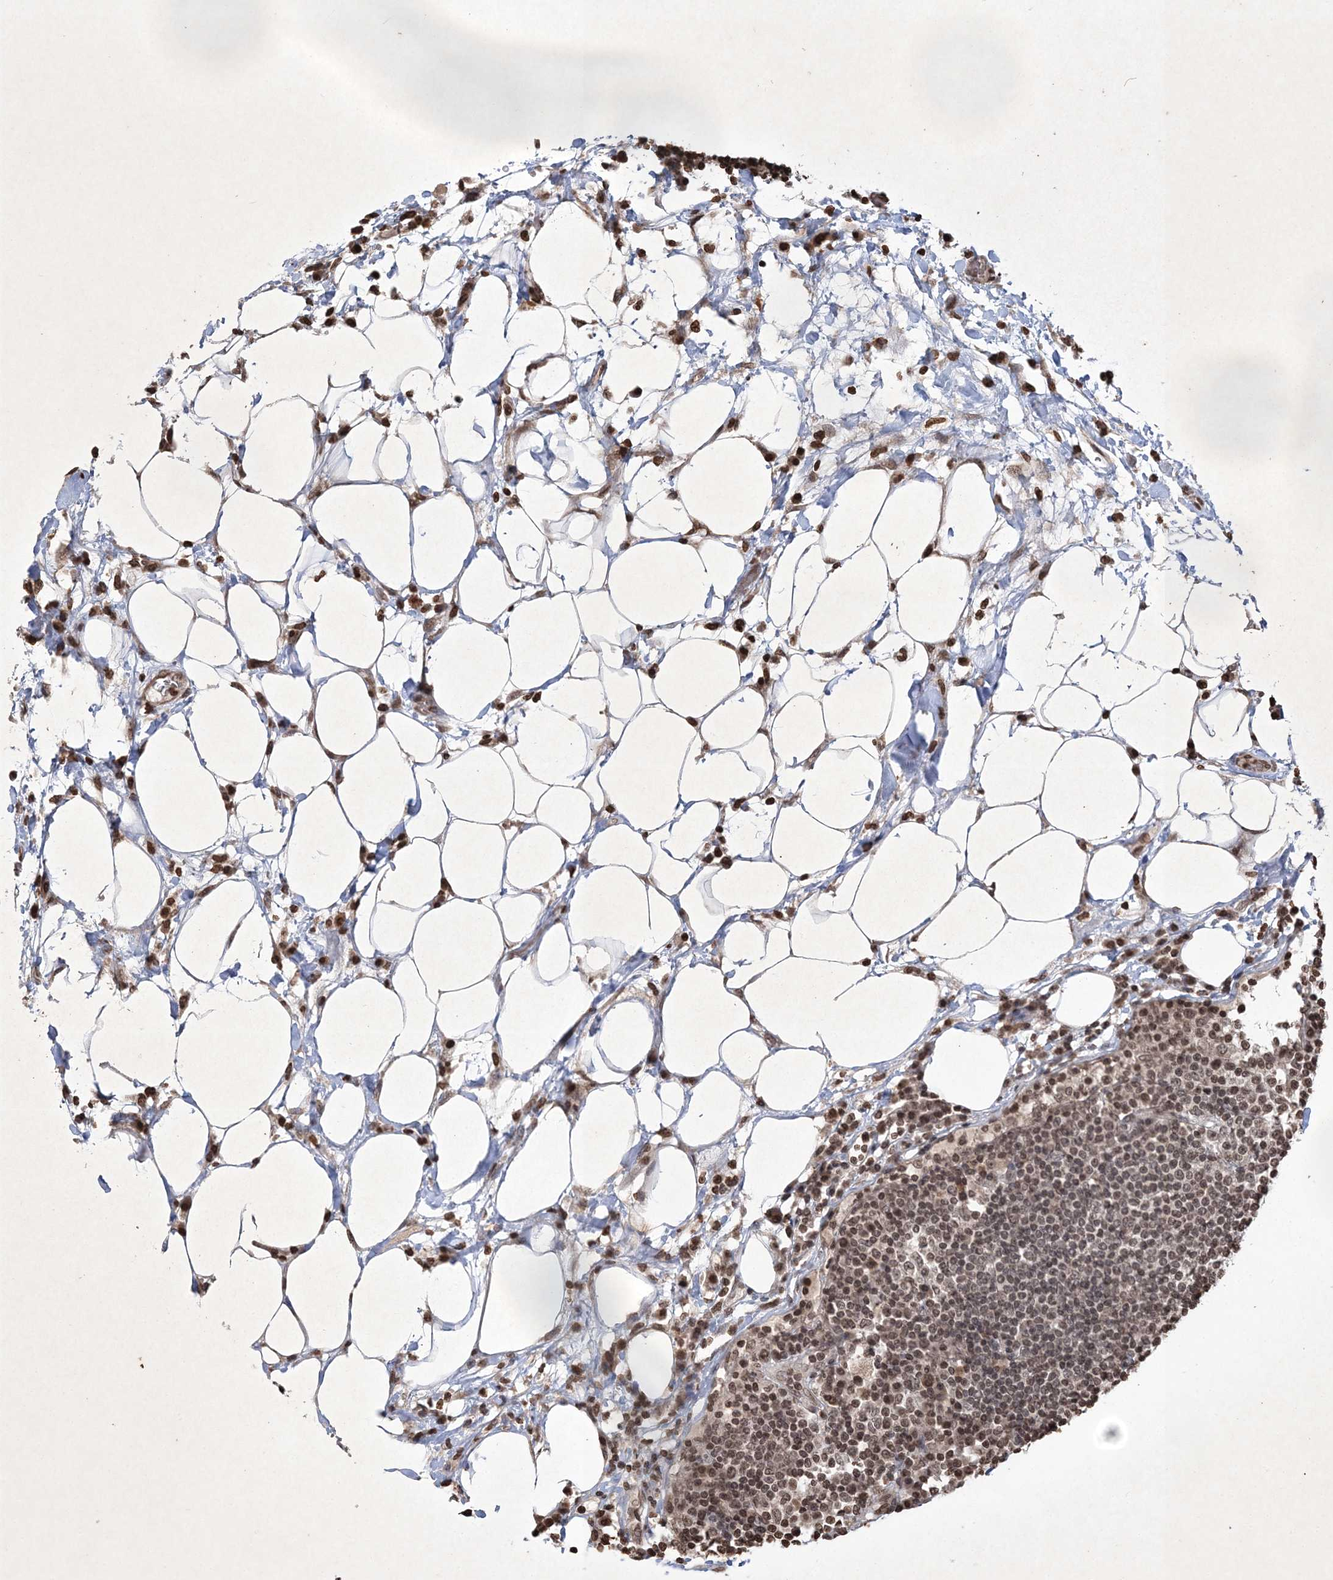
{"staining": {"intensity": "moderate", "quantity": ">75%", "location": "nuclear"}, "tissue": "lymph node", "cell_type": "Germinal center cells", "image_type": "normal", "snomed": [{"axis": "morphology", "description": "Normal tissue, NOS"}, {"axis": "topography", "description": "Lymph node"}], "caption": "Immunohistochemistry micrograph of normal human lymph node stained for a protein (brown), which reveals medium levels of moderate nuclear positivity in about >75% of germinal center cells.", "gene": "NEDD9", "patient": {"sex": "female", "age": 53}}